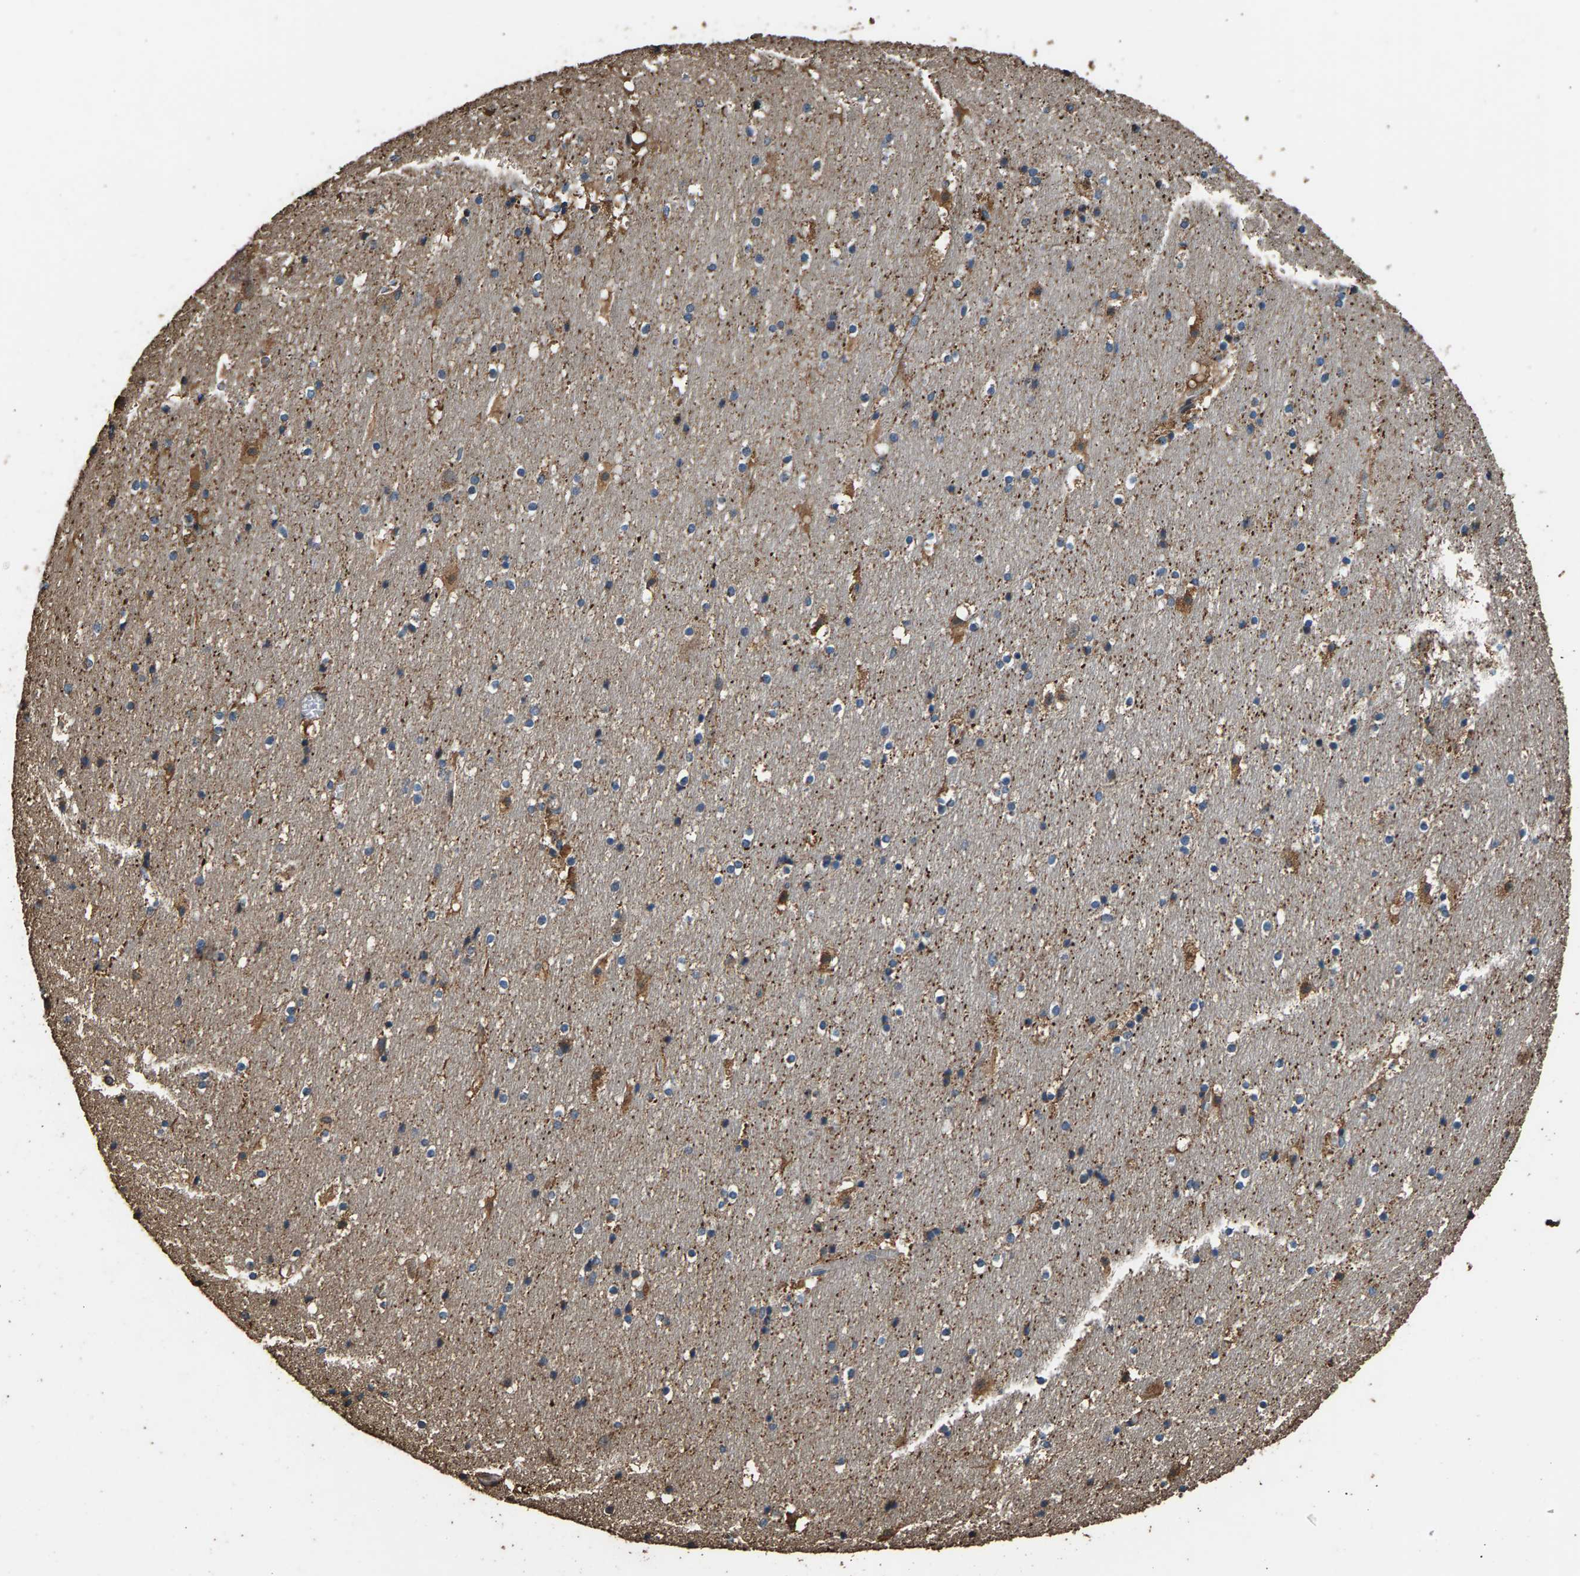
{"staining": {"intensity": "weak", "quantity": "<25%", "location": "cytoplasmic/membranous"}, "tissue": "hippocampus", "cell_type": "Glial cells", "image_type": "normal", "snomed": [{"axis": "morphology", "description": "Normal tissue, NOS"}, {"axis": "topography", "description": "Hippocampus"}], "caption": "A photomicrograph of hippocampus stained for a protein displays no brown staining in glial cells. (DAB (3,3'-diaminobenzidine) immunohistochemistry (IHC), high magnification).", "gene": "MRPL27", "patient": {"sex": "male", "age": 45}}